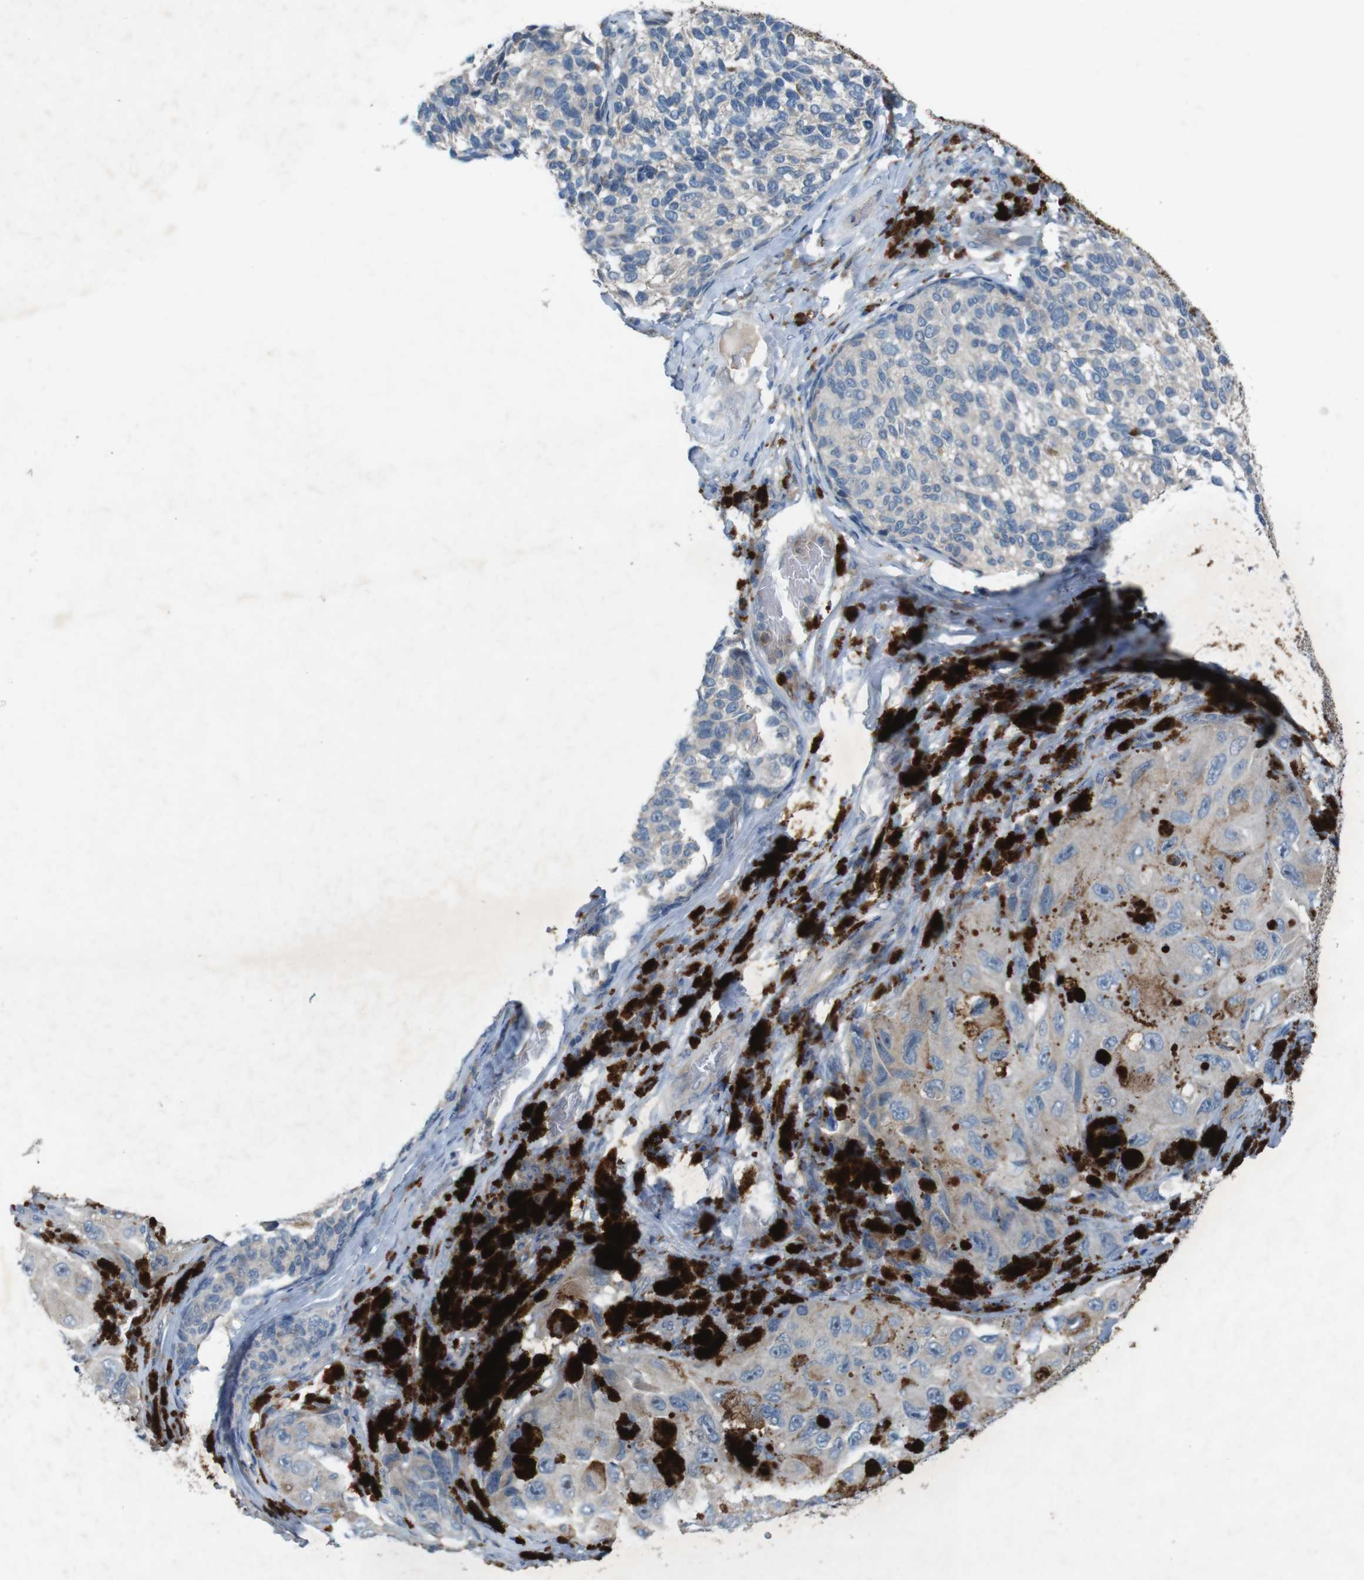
{"staining": {"intensity": "weak", "quantity": "25%-75%", "location": "cytoplasmic/membranous"}, "tissue": "melanoma", "cell_type": "Tumor cells", "image_type": "cancer", "snomed": [{"axis": "morphology", "description": "Malignant melanoma, NOS"}, {"axis": "topography", "description": "Skin"}], "caption": "A micrograph of melanoma stained for a protein shows weak cytoplasmic/membranous brown staining in tumor cells. (DAB = brown stain, brightfield microscopy at high magnification).", "gene": "MOGAT3", "patient": {"sex": "female", "age": 73}}